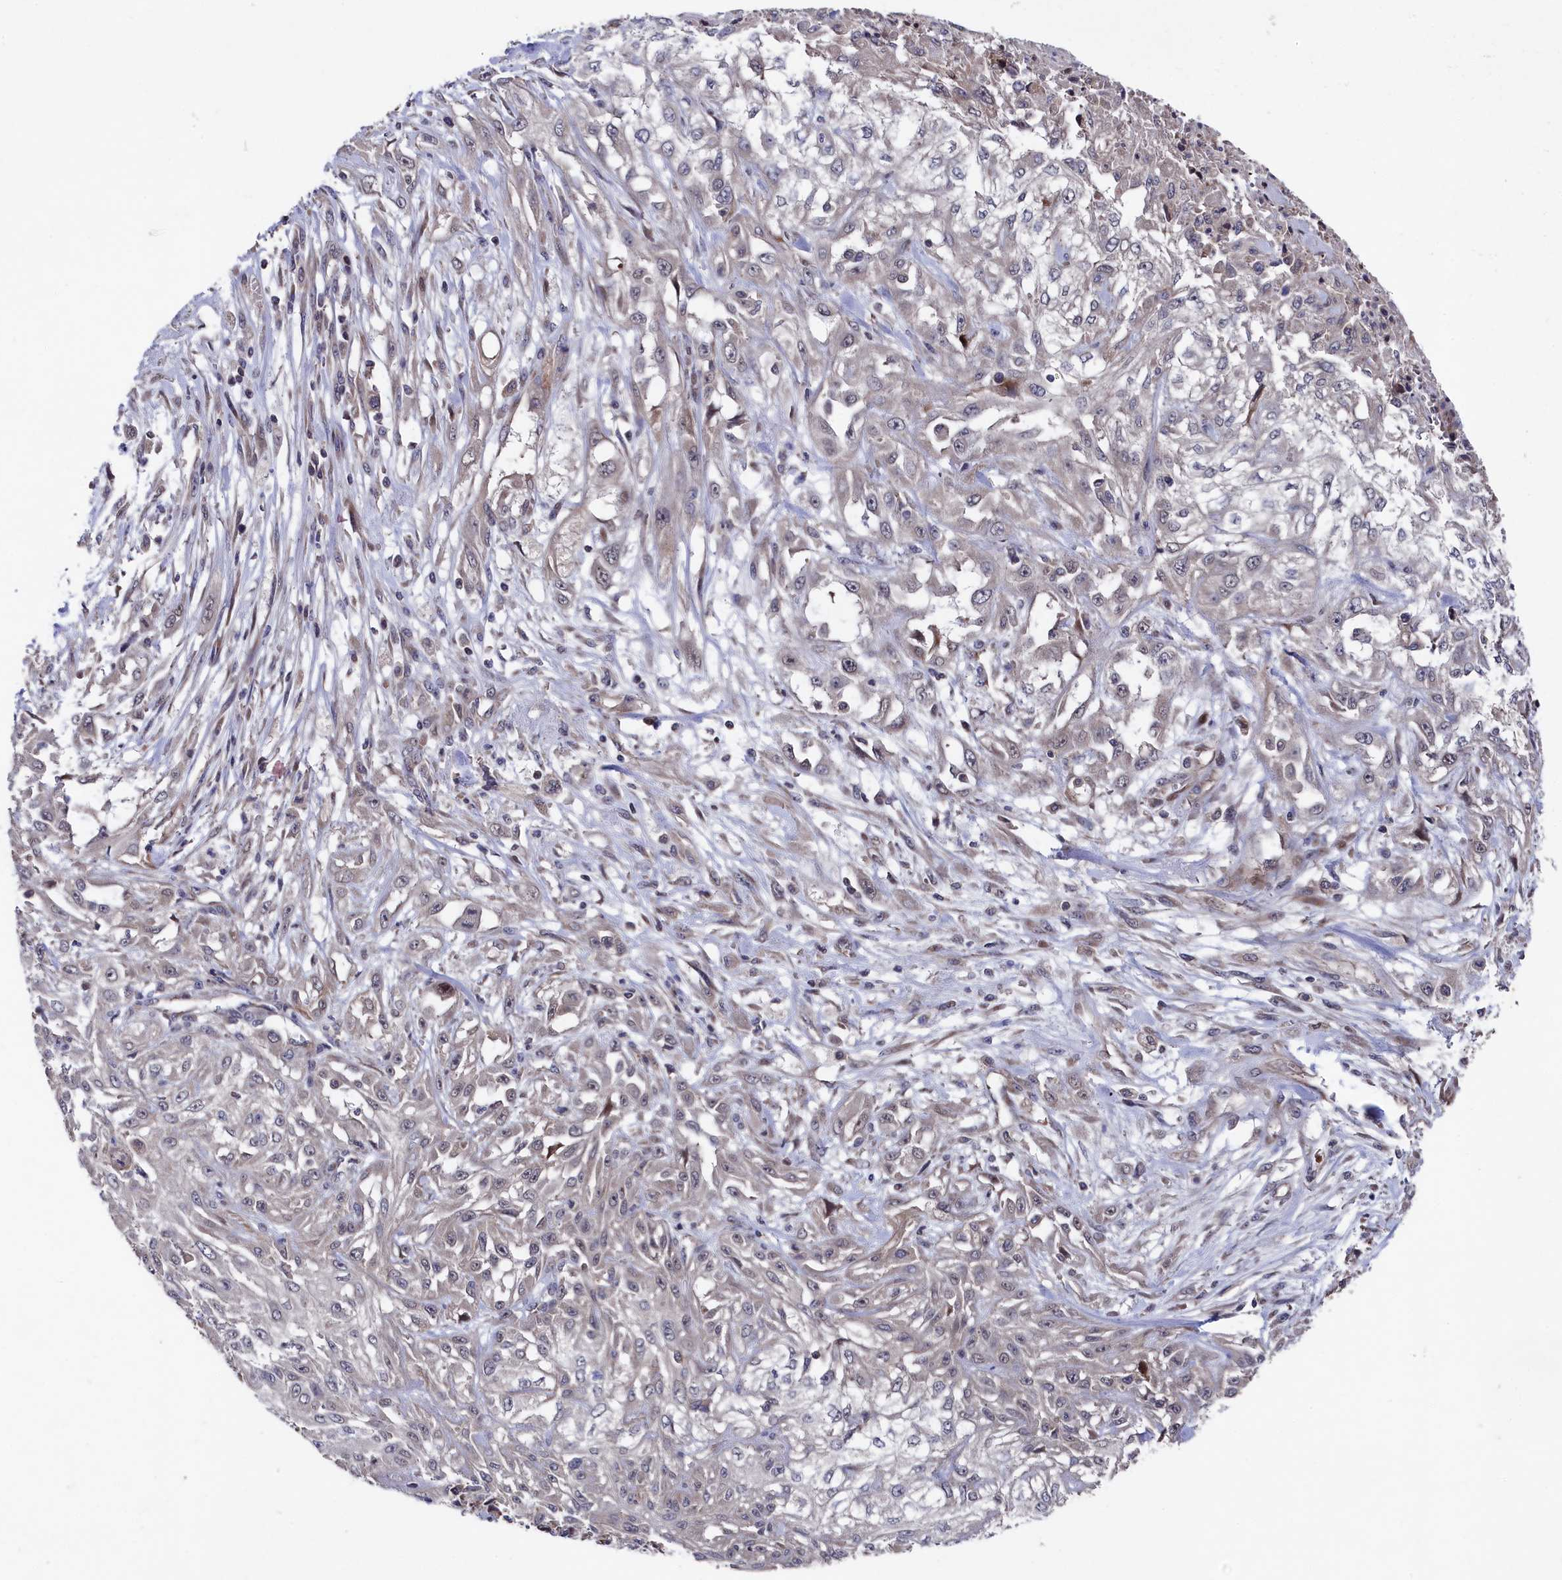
{"staining": {"intensity": "negative", "quantity": "none", "location": "none"}, "tissue": "skin cancer", "cell_type": "Tumor cells", "image_type": "cancer", "snomed": [{"axis": "morphology", "description": "Squamous cell carcinoma, NOS"}, {"axis": "morphology", "description": "Squamous cell carcinoma, metastatic, NOS"}, {"axis": "topography", "description": "Skin"}, {"axis": "topography", "description": "Lymph node"}], "caption": "A photomicrograph of skin cancer stained for a protein demonstrates no brown staining in tumor cells. Brightfield microscopy of immunohistochemistry (IHC) stained with DAB (3,3'-diaminobenzidine) (brown) and hematoxylin (blue), captured at high magnification.", "gene": "SUPV3L1", "patient": {"sex": "male", "age": 75}}